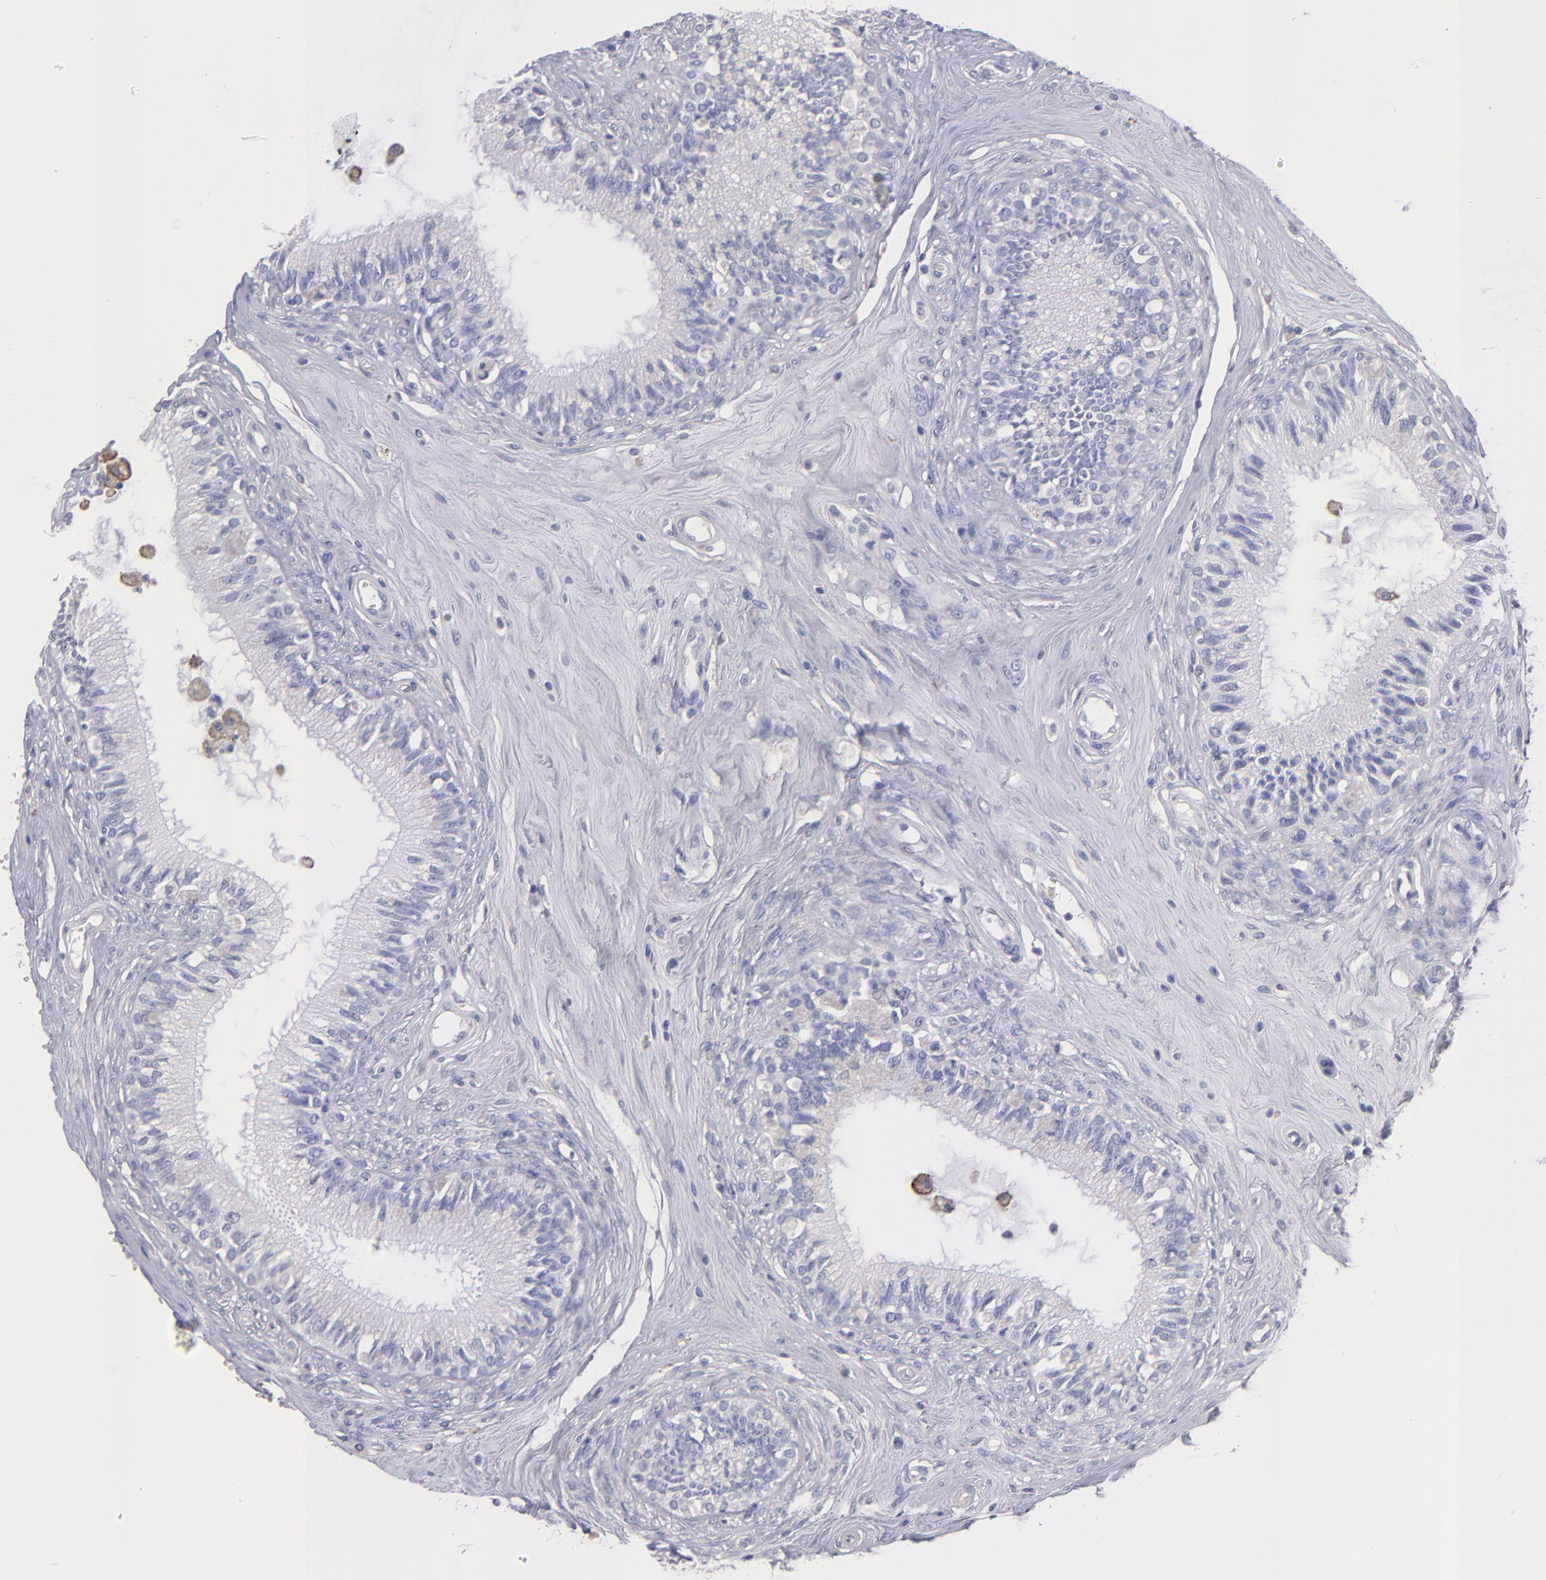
{"staining": {"intensity": "negative", "quantity": "none", "location": "none"}, "tissue": "epididymis", "cell_type": "Glandular cells", "image_type": "normal", "snomed": [{"axis": "morphology", "description": "Normal tissue, NOS"}, {"axis": "morphology", "description": "Inflammation, NOS"}, {"axis": "topography", "description": "Epididymis"}], "caption": "IHC micrograph of unremarkable human epididymis stained for a protein (brown), which displays no staining in glandular cells. The staining is performed using DAB brown chromogen with nuclei counter-stained in using hematoxylin.", "gene": "MB", "patient": {"sex": "male", "age": 84}}